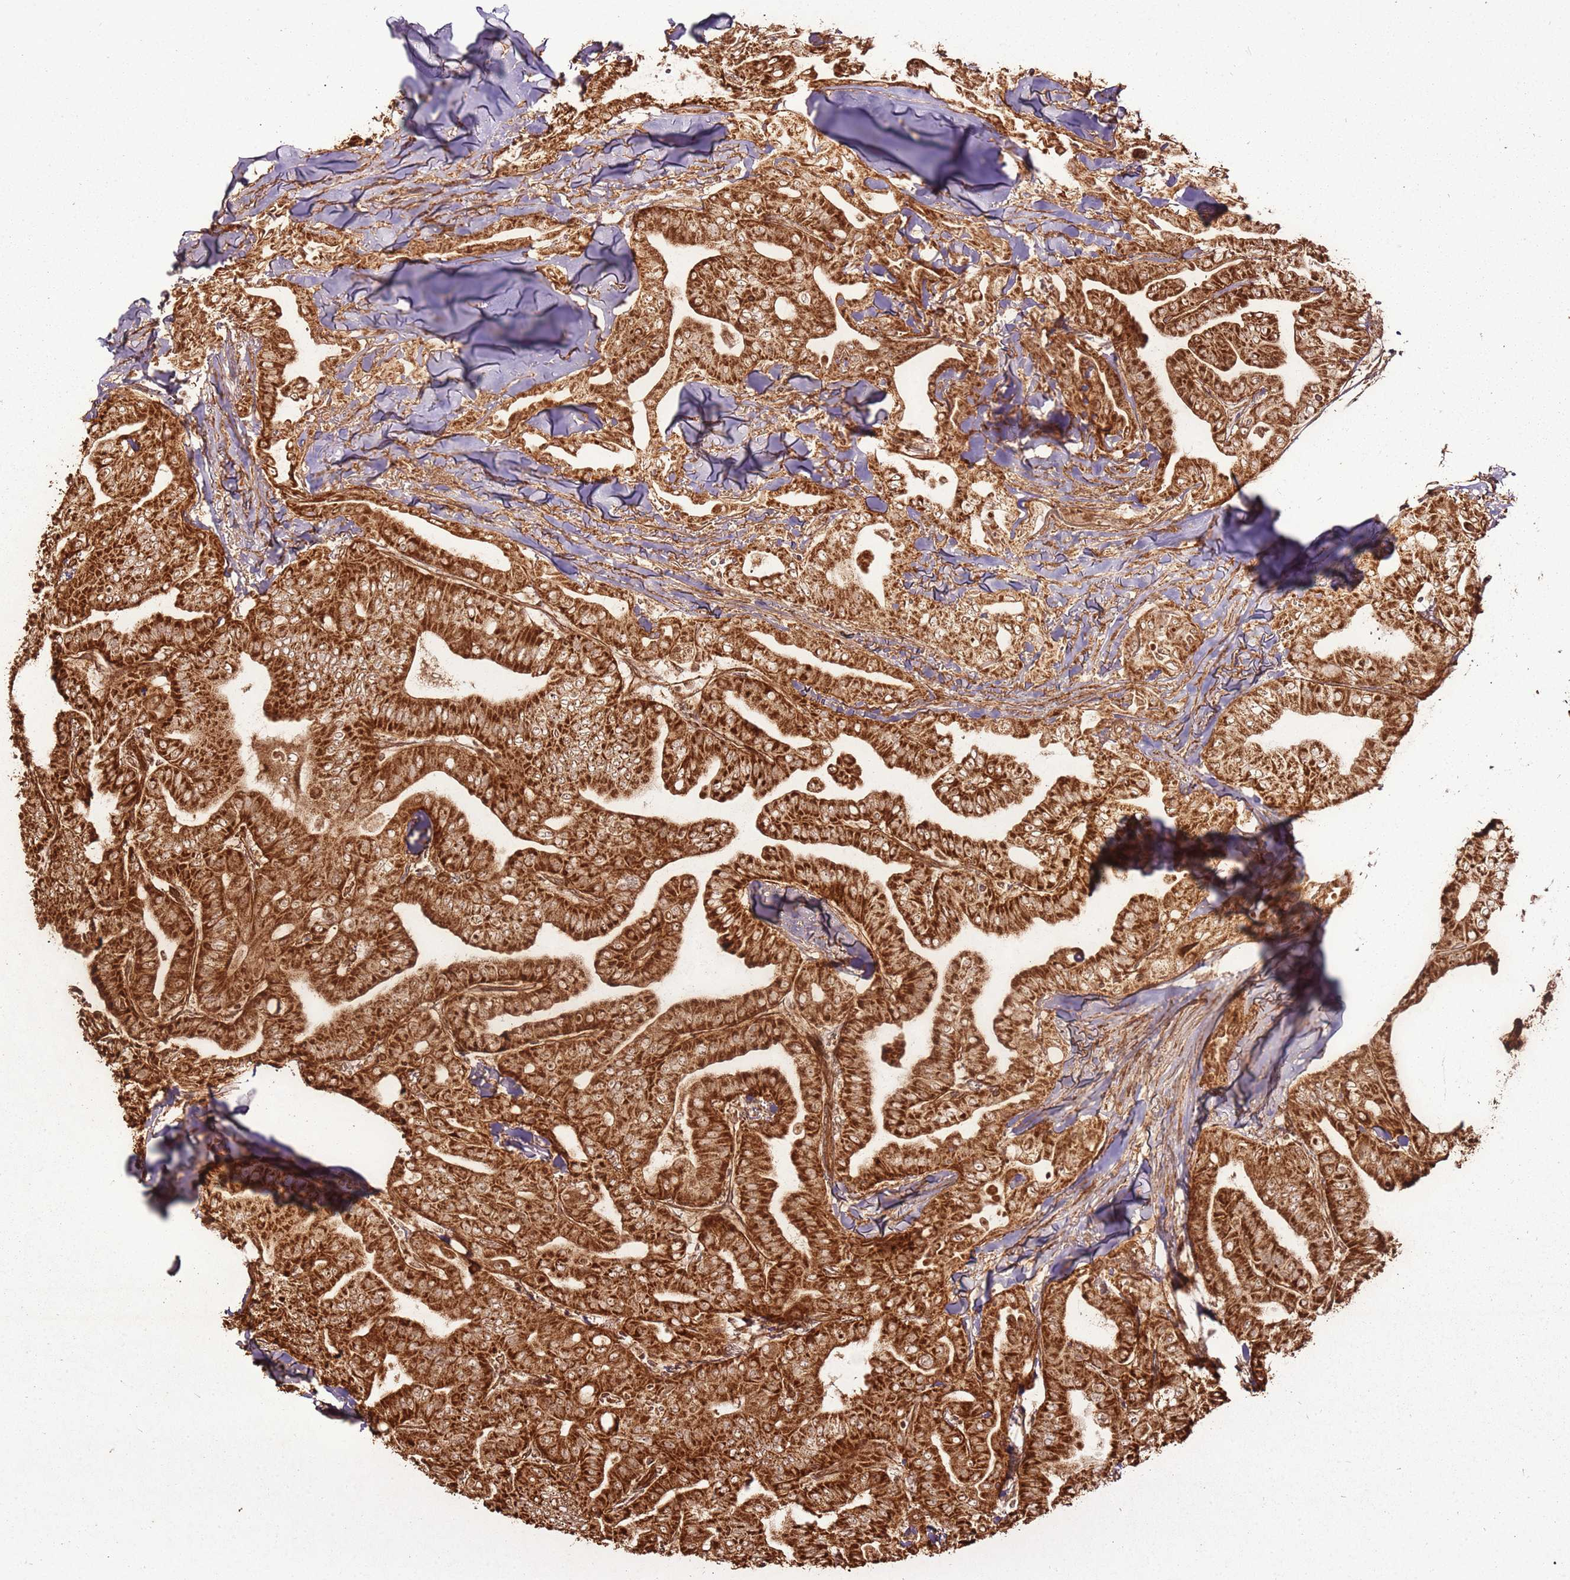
{"staining": {"intensity": "strong", "quantity": ">75%", "location": "cytoplasmic/membranous,nuclear"}, "tissue": "thyroid cancer", "cell_type": "Tumor cells", "image_type": "cancer", "snomed": [{"axis": "morphology", "description": "Papillary adenocarcinoma, NOS"}, {"axis": "topography", "description": "Thyroid gland"}], "caption": "Immunohistochemical staining of thyroid cancer shows strong cytoplasmic/membranous and nuclear protein positivity in about >75% of tumor cells.", "gene": "MRPS6", "patient": {"sex": "female", "age": 68}}